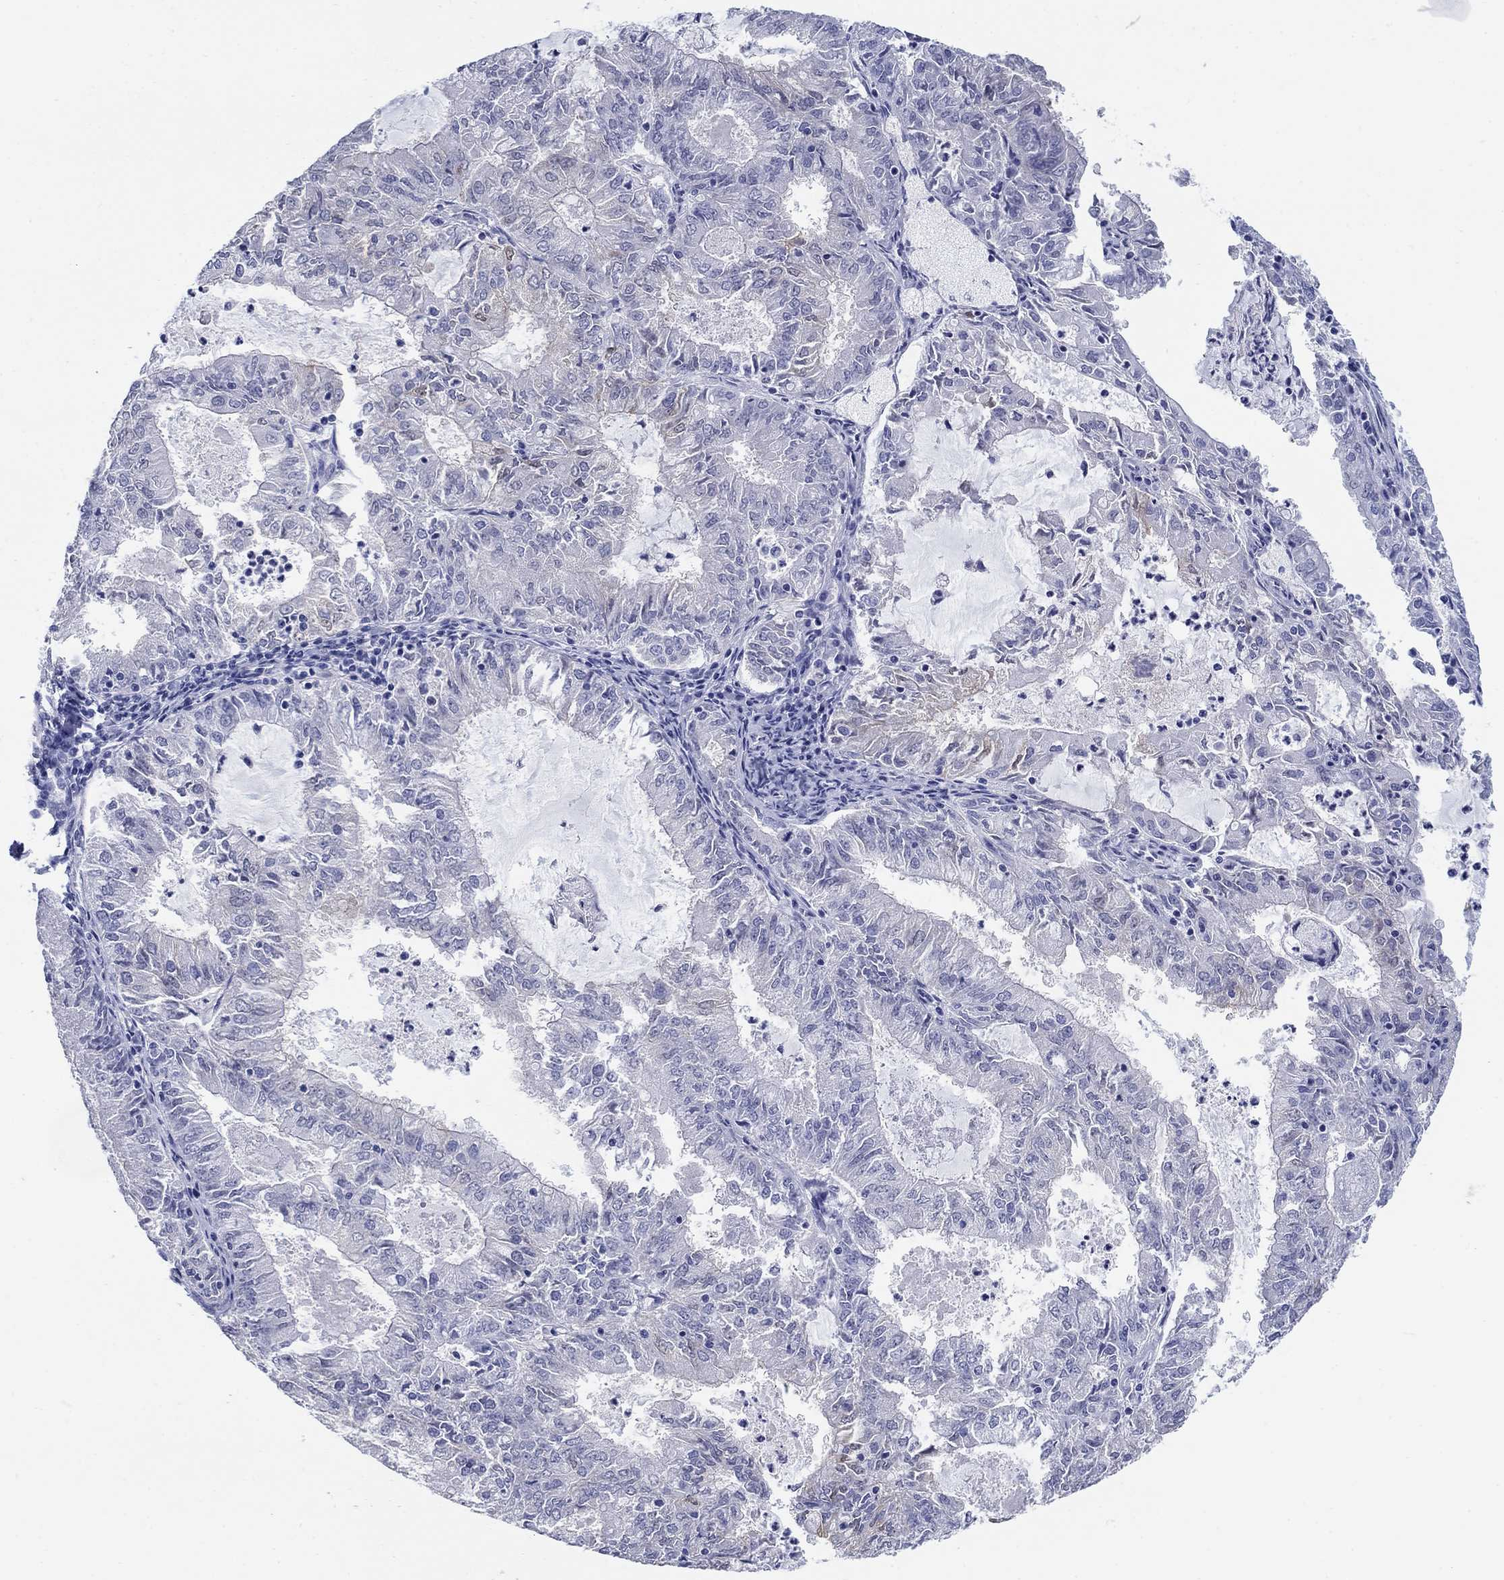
{"staining": {"intensity": "negative", "quantity": "none", "location": "none"}, "tissue": "endometrial cancer", "cell_type": "Tumor cells", "image_type": "cancer", "snomed": [{"axis": "morphology", "description": "Adenocarcinoma, NOS"}, {"axis": "topography", "description": "Endometrium"}], "caption": "This is an immunohistochemistry (IHC) image of endometrial adenocarcinoma. There is no staining in tumor cells.", "gene": "AKR1C2", "patient": {"sex": "female", "age": 57}}